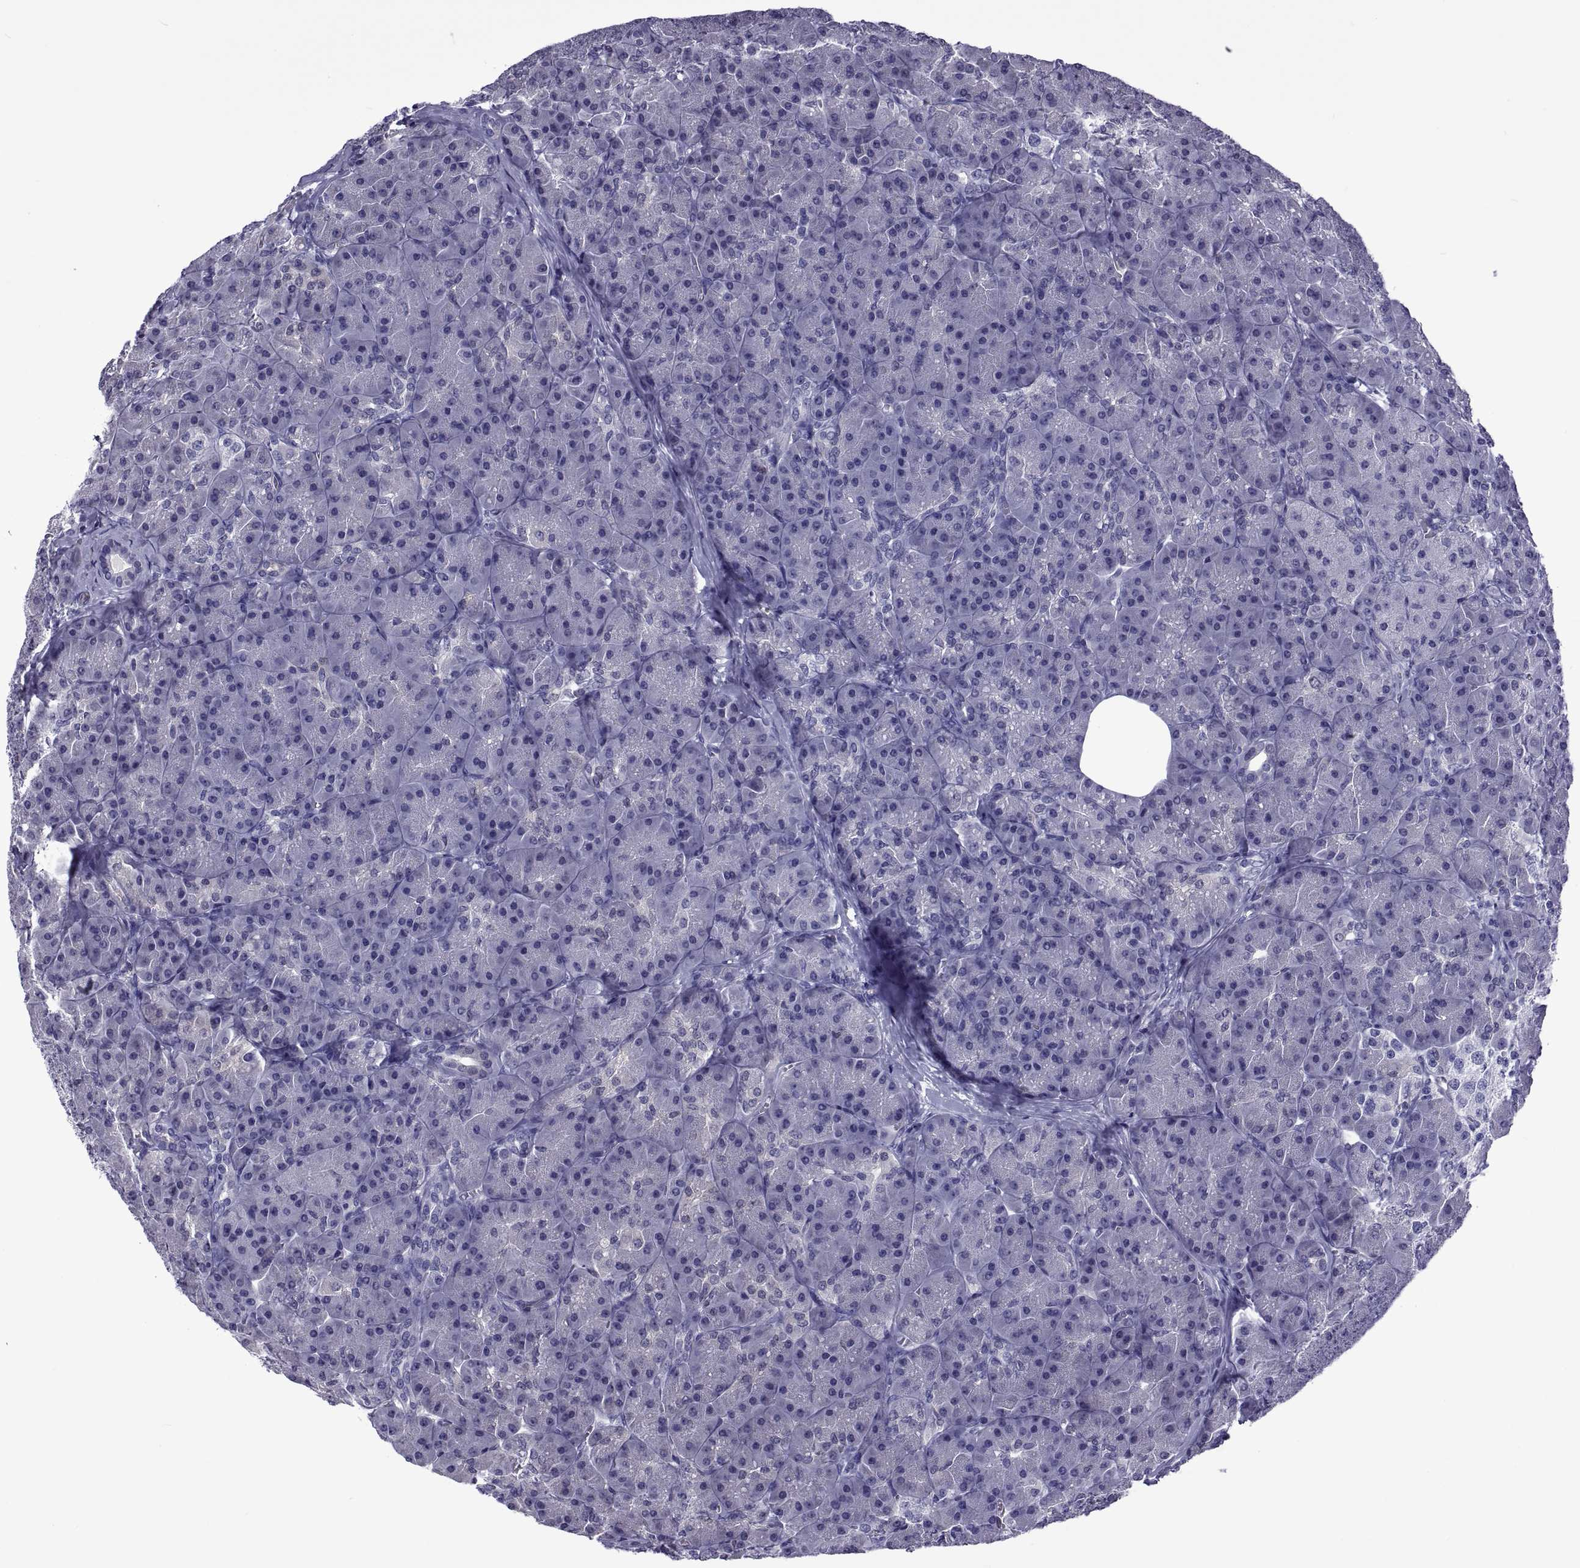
{"staining": {"intensity": "negative", "quantity": "none", "location": "none"}, "tissue": "pancreas", "cell_type": "Exocrine glandular cells", "image_type": "normal", "snomed": [{"axis": "morphology", "description": "Normal tissue, NOS"}, {"axis": "topography", "description": "Pancreas"}], "caption": "DAB immunohistochemical staining of unremarkable pancreas displays no significant expression in exocrine glandular cells. (DAB immunohistochemistry visualized using brightfield microscopy, high magnification).", "gene": "LCN9", "patient": {"sex": "male", "age": 57}}